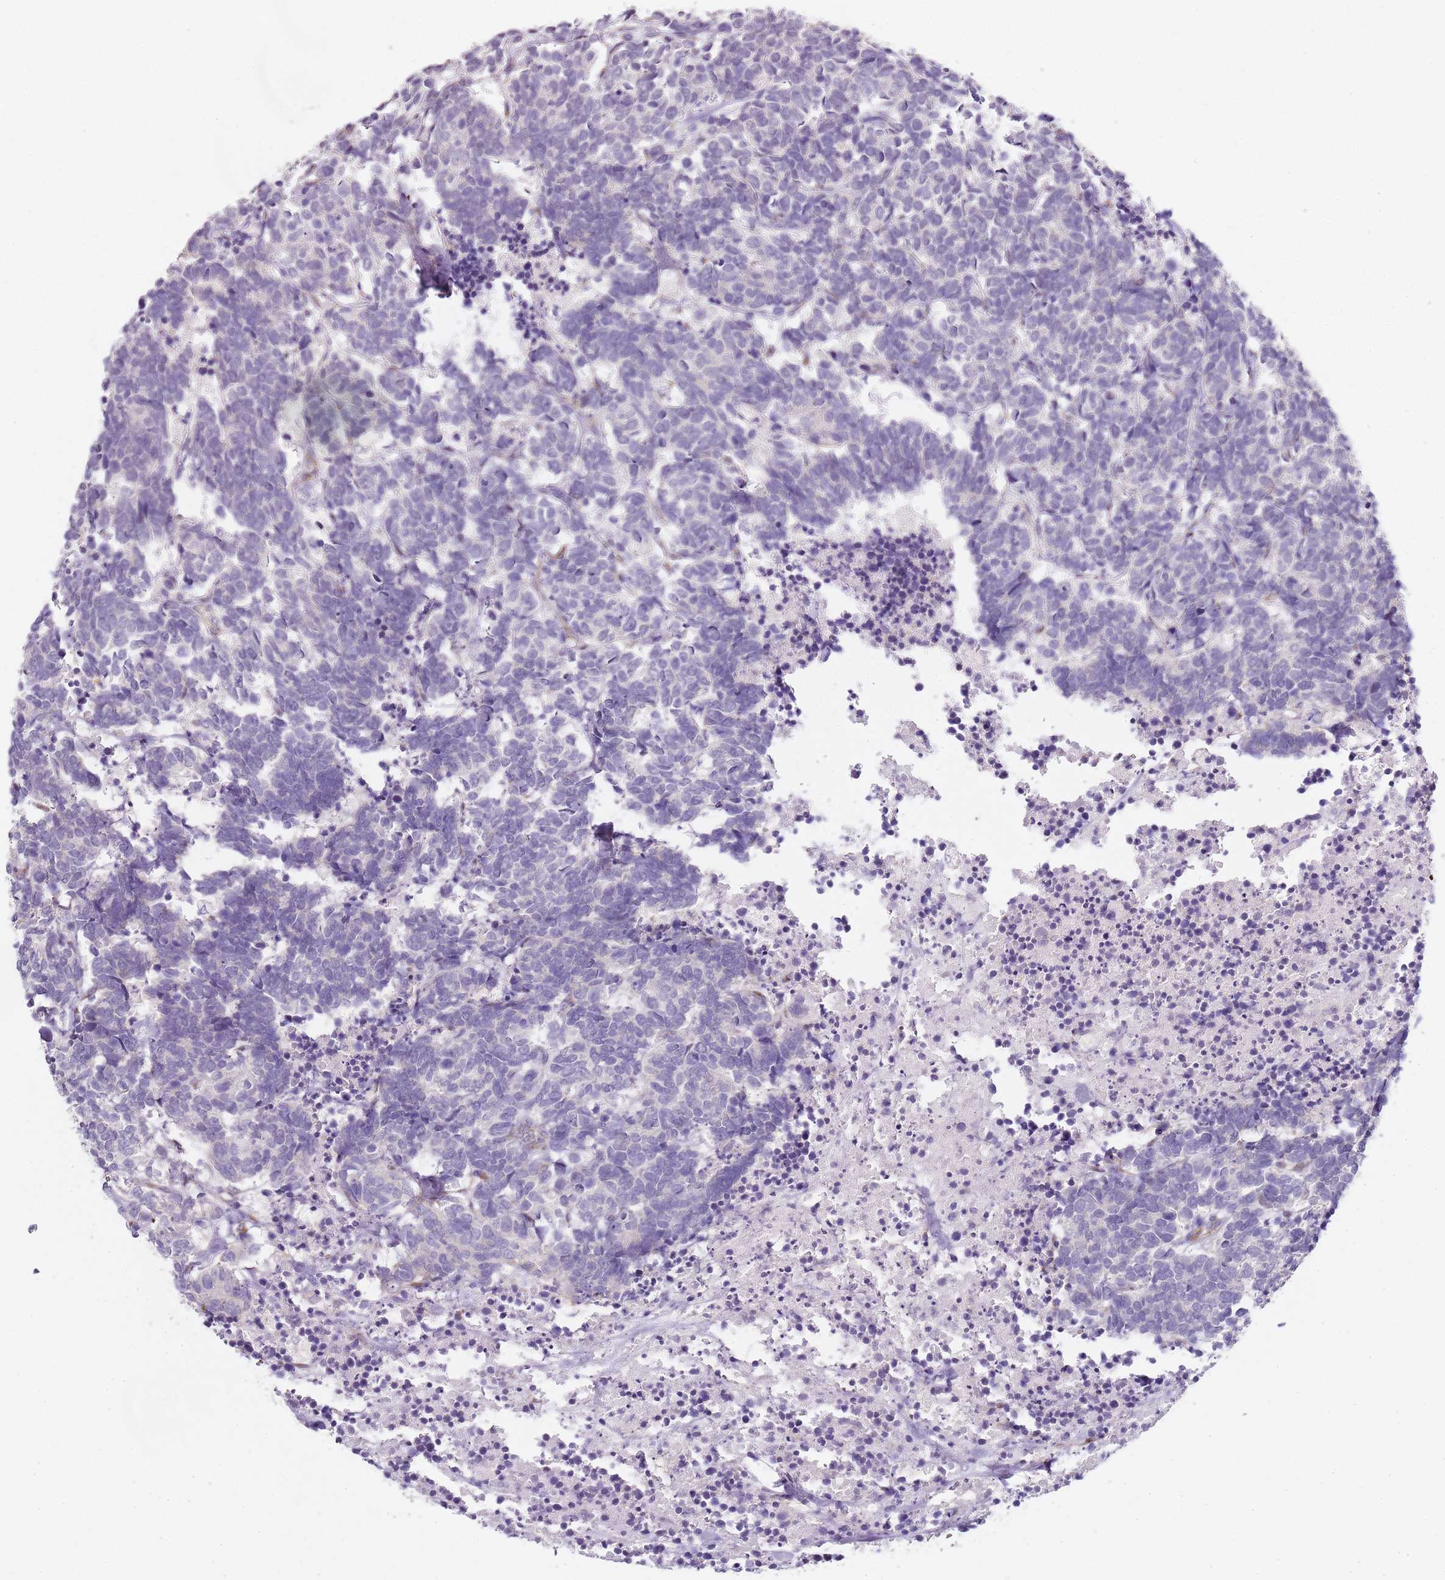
{"staining": {"intensity": "negative", "quantity": "none", "location": "none"}, "tissue": "carcinoid", "cell_type": "Tumor cells", "image_type": "cancer", "snomed": [{"axis": "morphology", "description": "Carcinoma, NOS"}, {"axis": "morphology", "description": "Carcinoid, malignant, NOS"}, {"axis": "topography", "description": "Urinary bladder"}], "caption": "Human carcinoma stained for a protein using immunohistochemistry (IHC) demonstrates no expression in tumor cells.", "gene": "TBC1D9", "patient": {"sex": "male", "age": 57}}